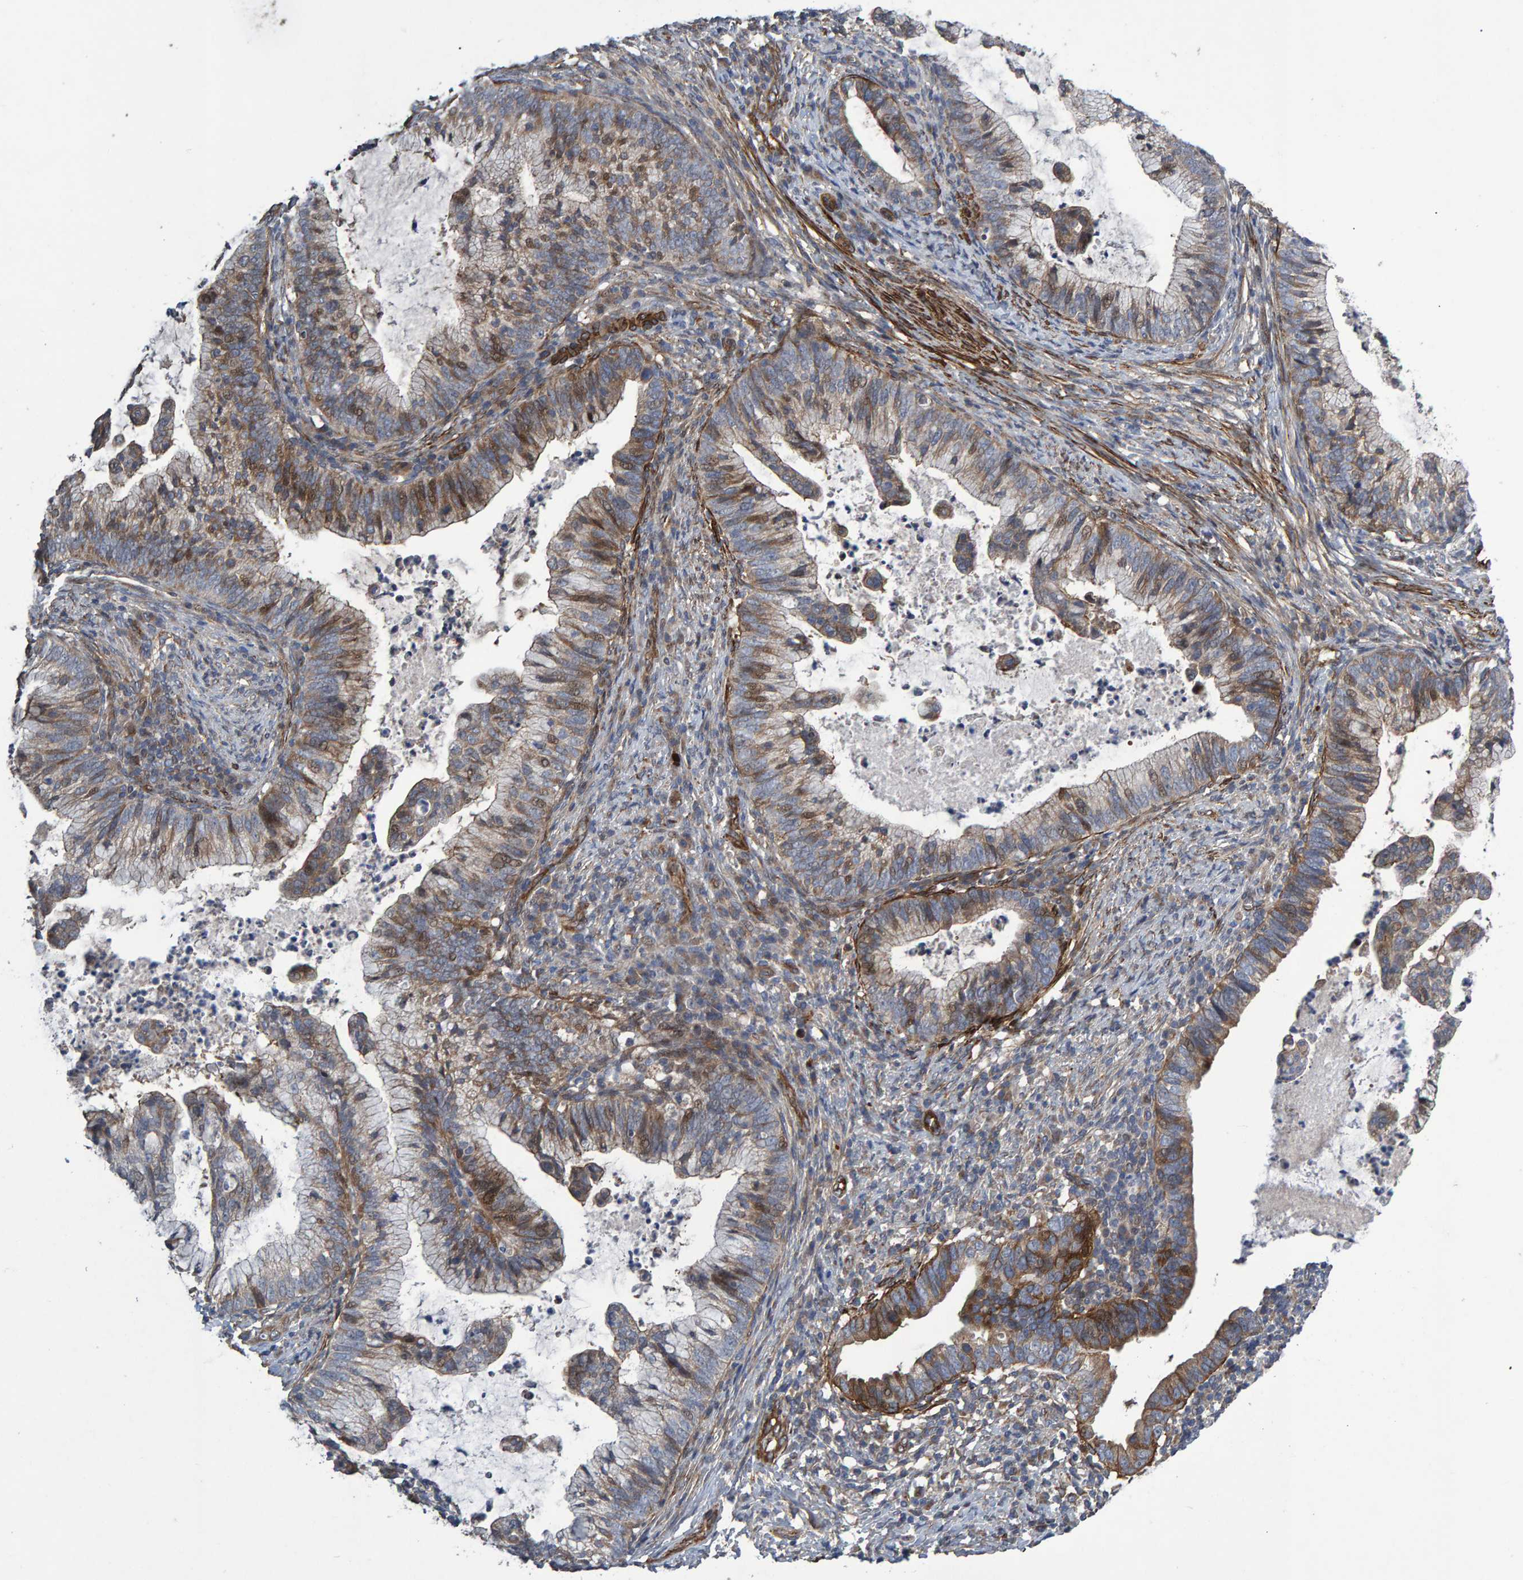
{"staining": {"intensity": "weak", "quantity": "25%-75%", "location": "cytoplasmic/membranous"}, "tissue": "cervical cancer", "cell_type": "Tumor cells", "image_type": "cancer", "snomed": [{"axis": "morphology", "description": "Adenocarcinoma, NOS"}, {"axis": "topography", "description": "Cervix"}], "caption": "Protein expression analysis of human cervical adenocarcinoma reveals weak cytoplasmic/membranous positivity in approximately 25%-75% of tumor cells.", "gene": "SLIT2", "patient": {"sex": "female", "age": 36}}